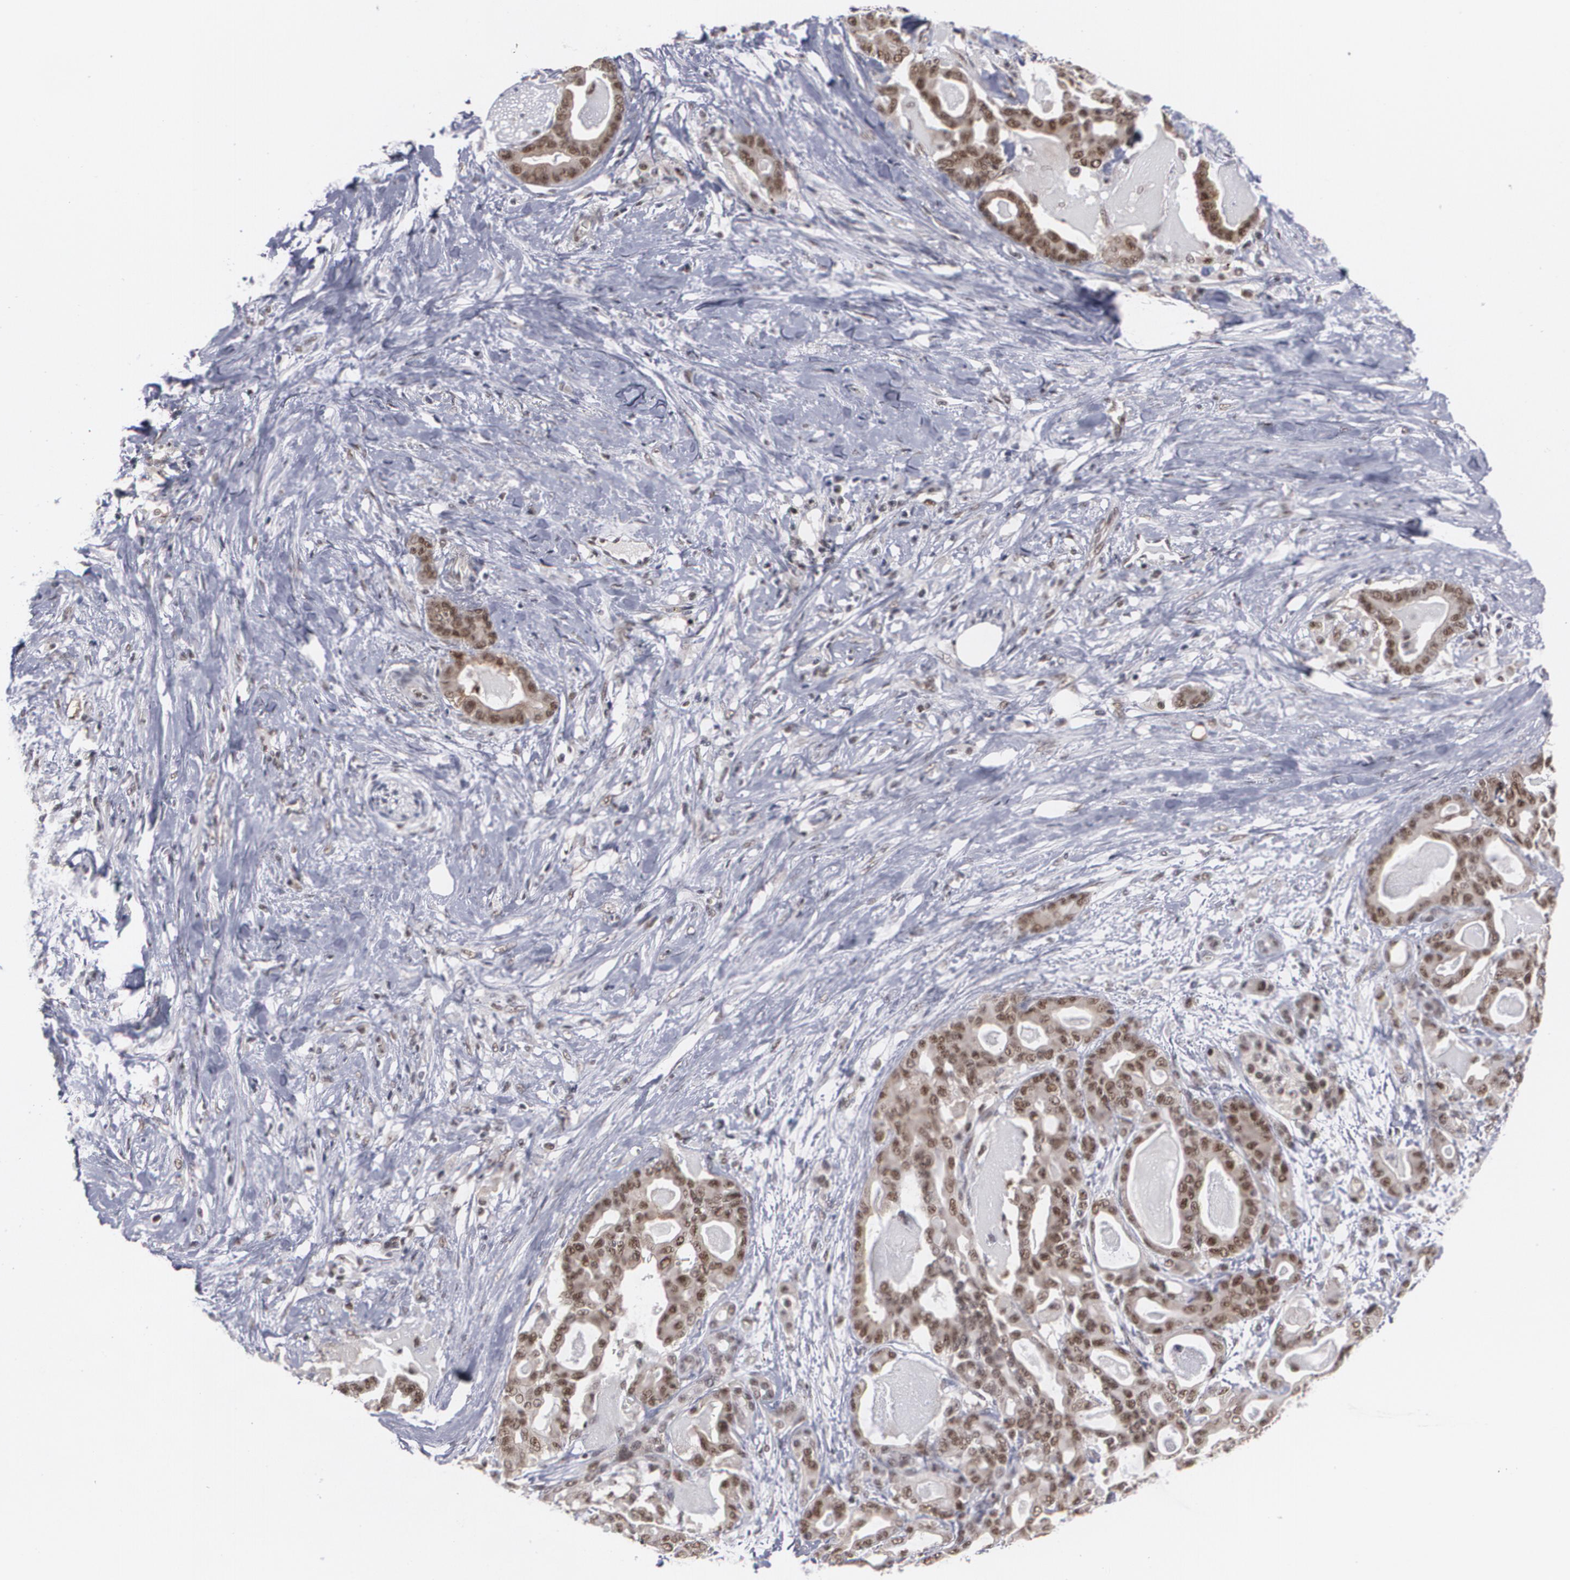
{"staining": {"intensity": "moderate", "quantity": ">75%", "location": "nuclear"}, "tissue": "pancreatic cancer", "cell_type": "Tumor cells", "image_type": "cancer", "snomed": [{"axis": "morphology", "description": "Adenocarcinoma, NOS"}, {"axis": "topography", "description": "Pancreas"}], "caption": "Pancreatic cancer tissue shows moderate nuclear expression in about >75% of tumor cells, visualized by immunohistochemistry.", "gene": "INTS6", "patient": {"sex": "male", "age": 63}}